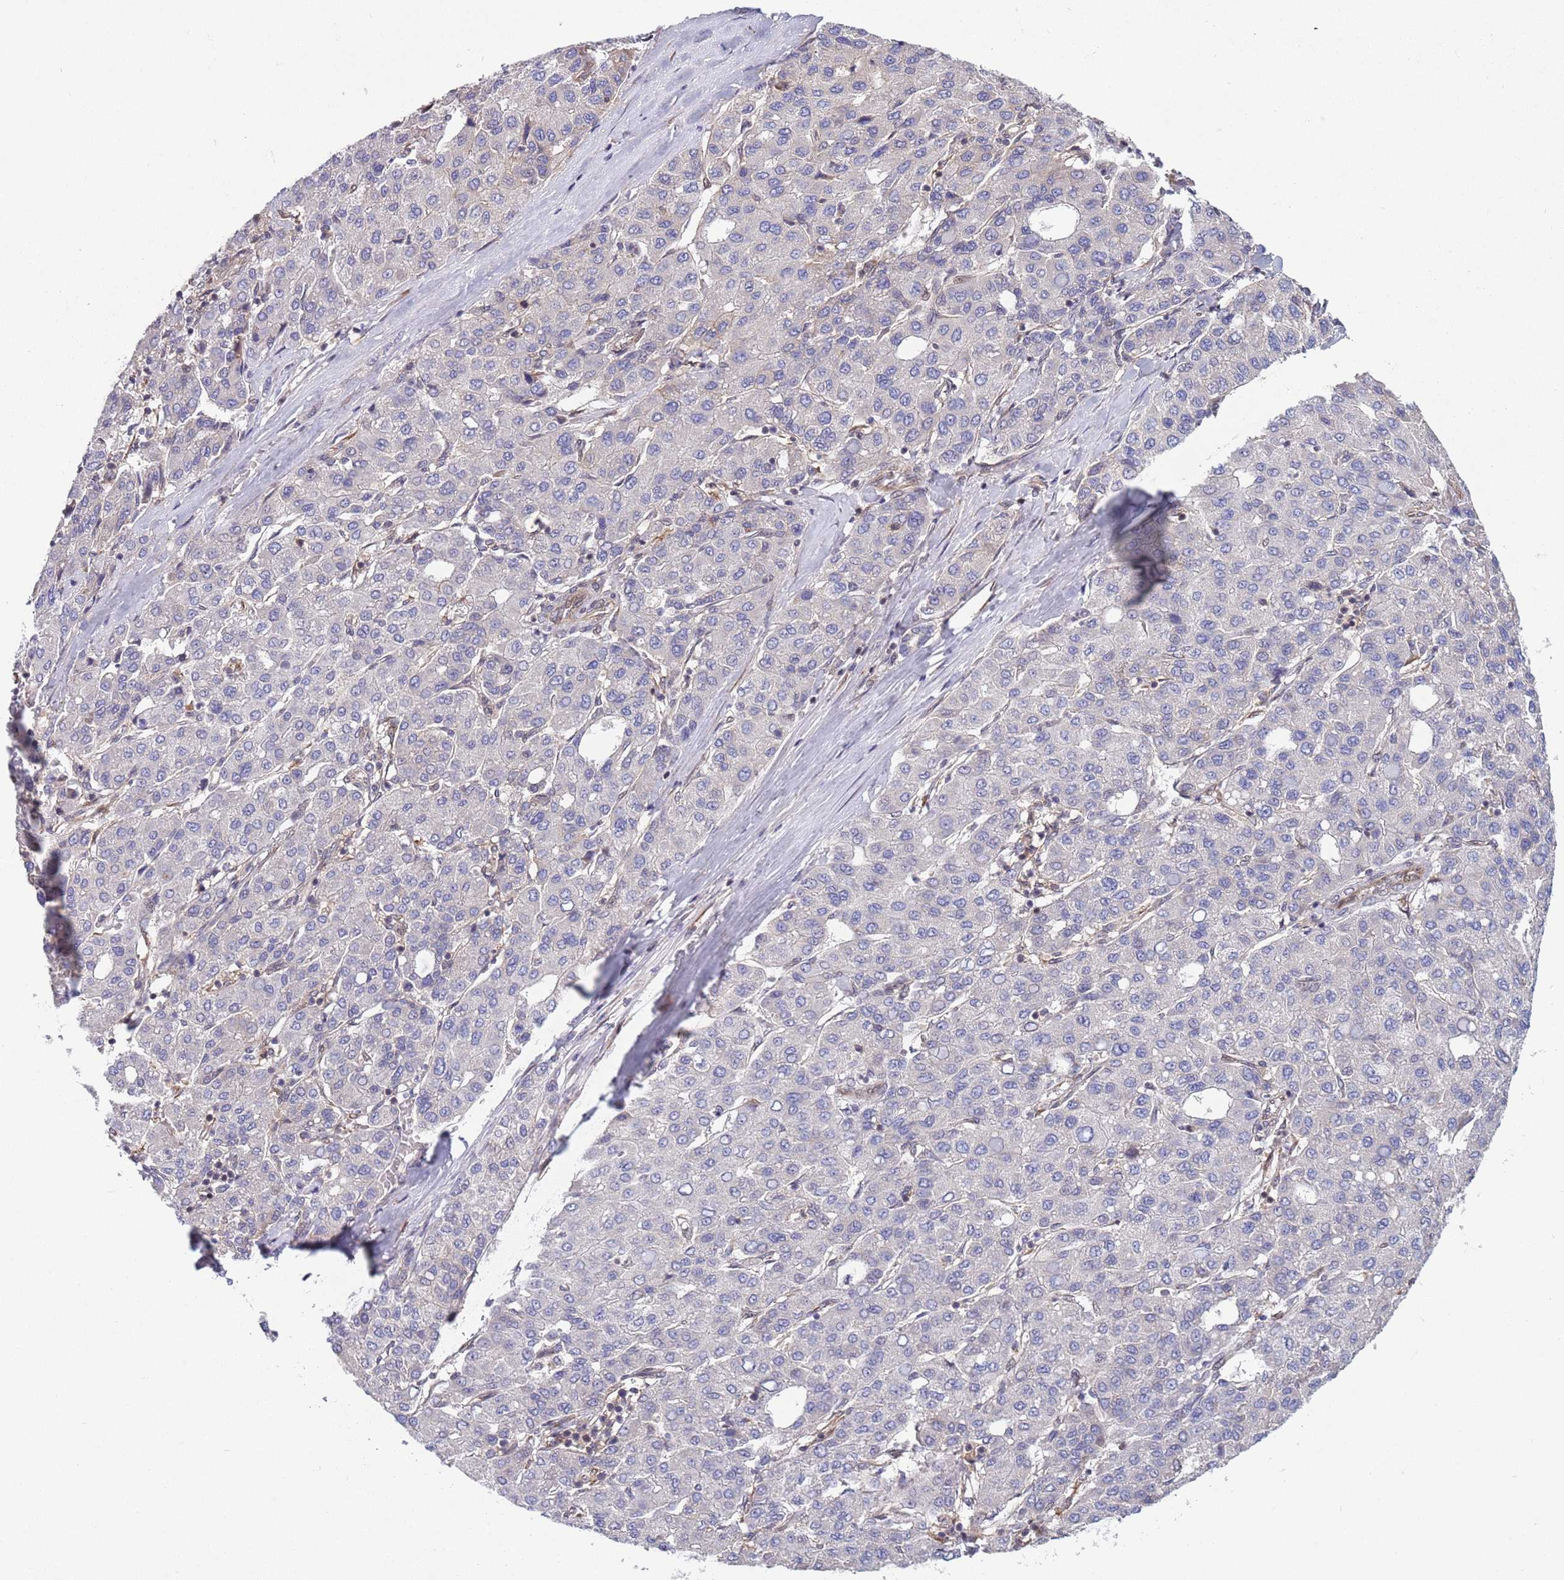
{"staining": {"intensity": "negative", "quantity": "none", "location": "none"}, "tissue": "liver cancer", "cell_type": "Tumor cells", "image_type": "cancer", "snomed": [{"axis": "morphology", "description": "Carcinoma, Hepatocellular, NOS"}, {"axis": "topography", "description": "Liver"}], "caption": "Tumor cells show no significant expression in liver cancer (hepatocellular carcinoma).", "gene": "TBX10", "patient": {"sex": "male", "age": 65}}